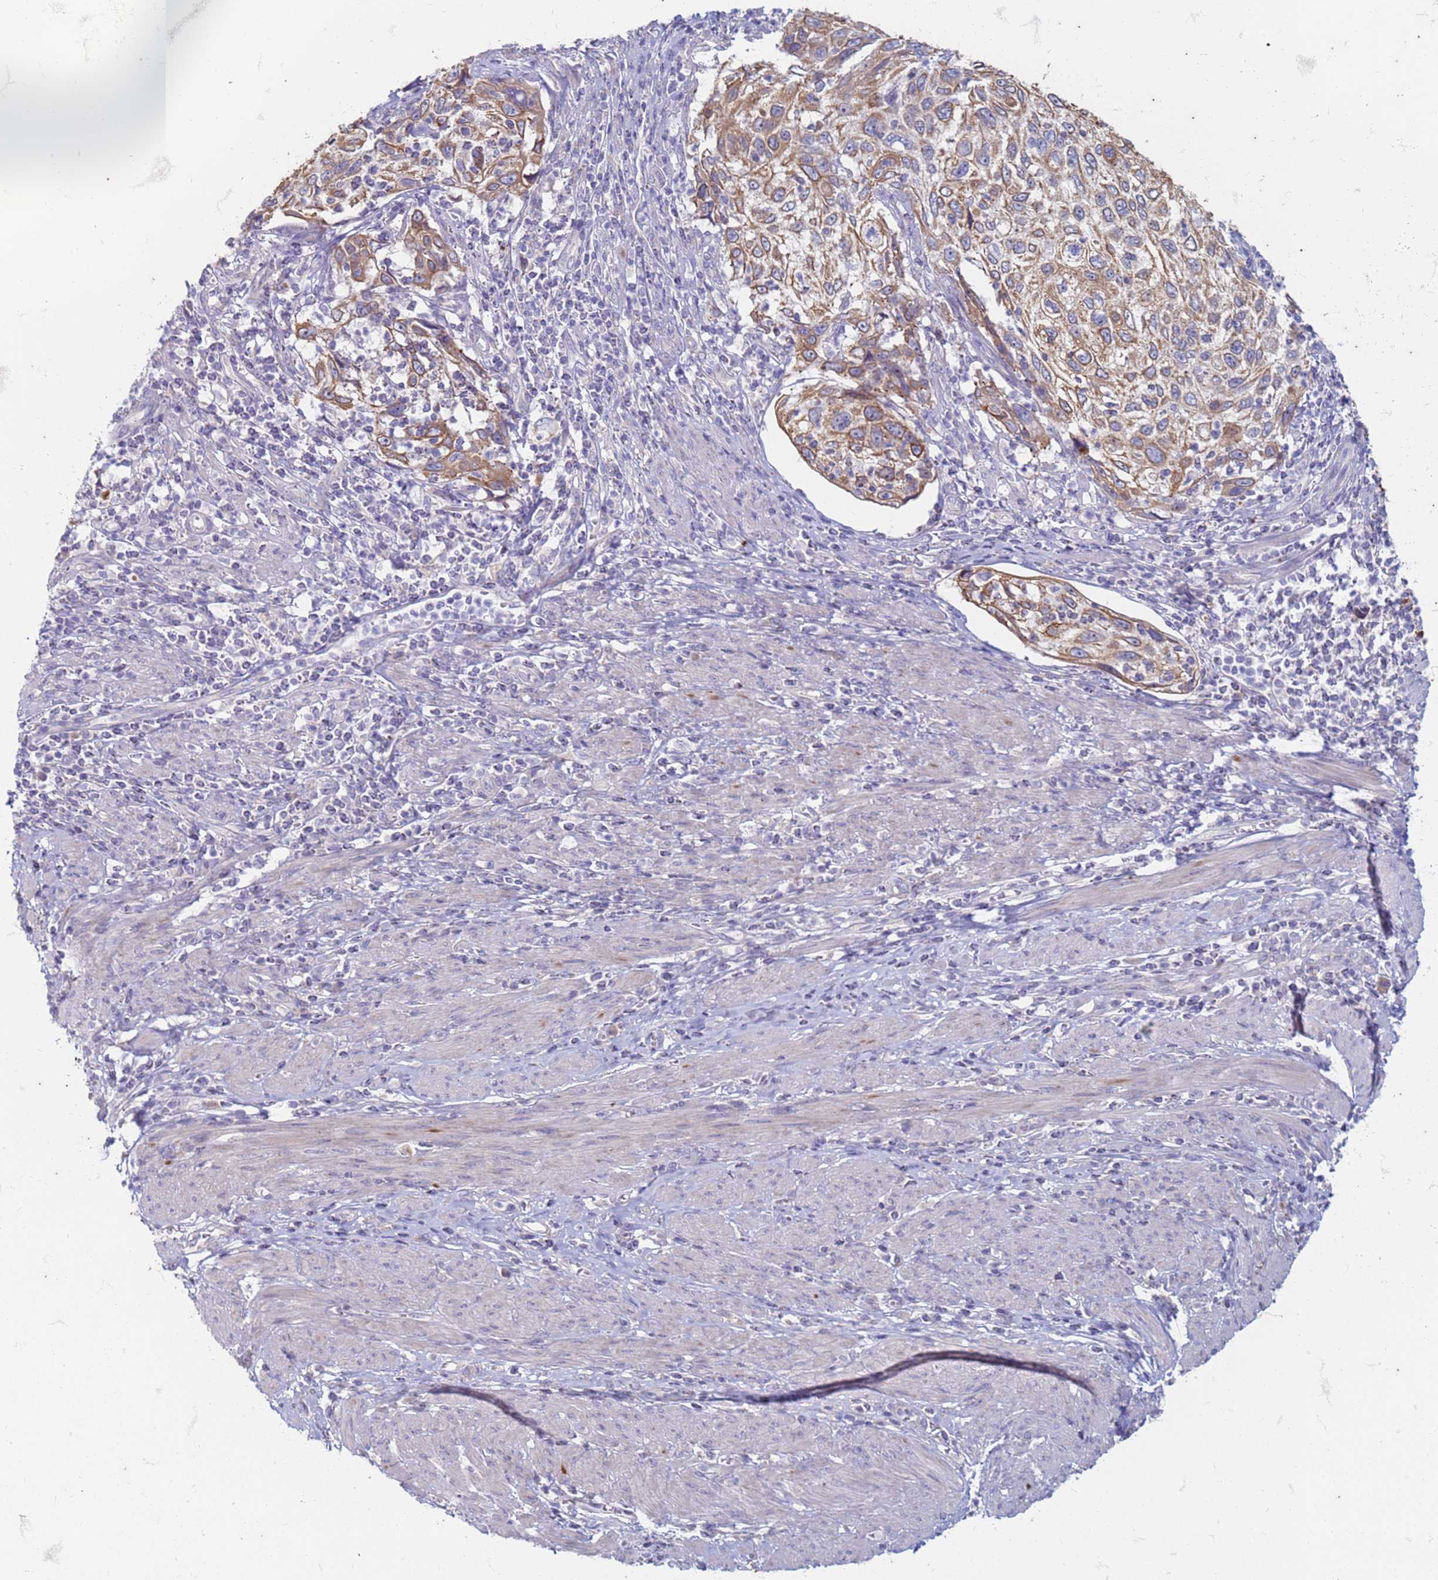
{"staining": {"intensity": "moderate", "quantity": ">75%", "location": "cytoplasmic/membranous"}, "tissue": "cervical cancer", "cell_type": "Tumor cells", "image_type": "cancer", "snomed": [{"axis": "morphology", "description": "Squamous cell carcinoma, NOS"}, {"axis": "topography", "description": "Cervix"}], "caption": "Human cervical cancer stained with a protein marker displays moderate staining in tumor cells.", "gene": "SUCO", "patient": {"sex": "female", "age": 70}}